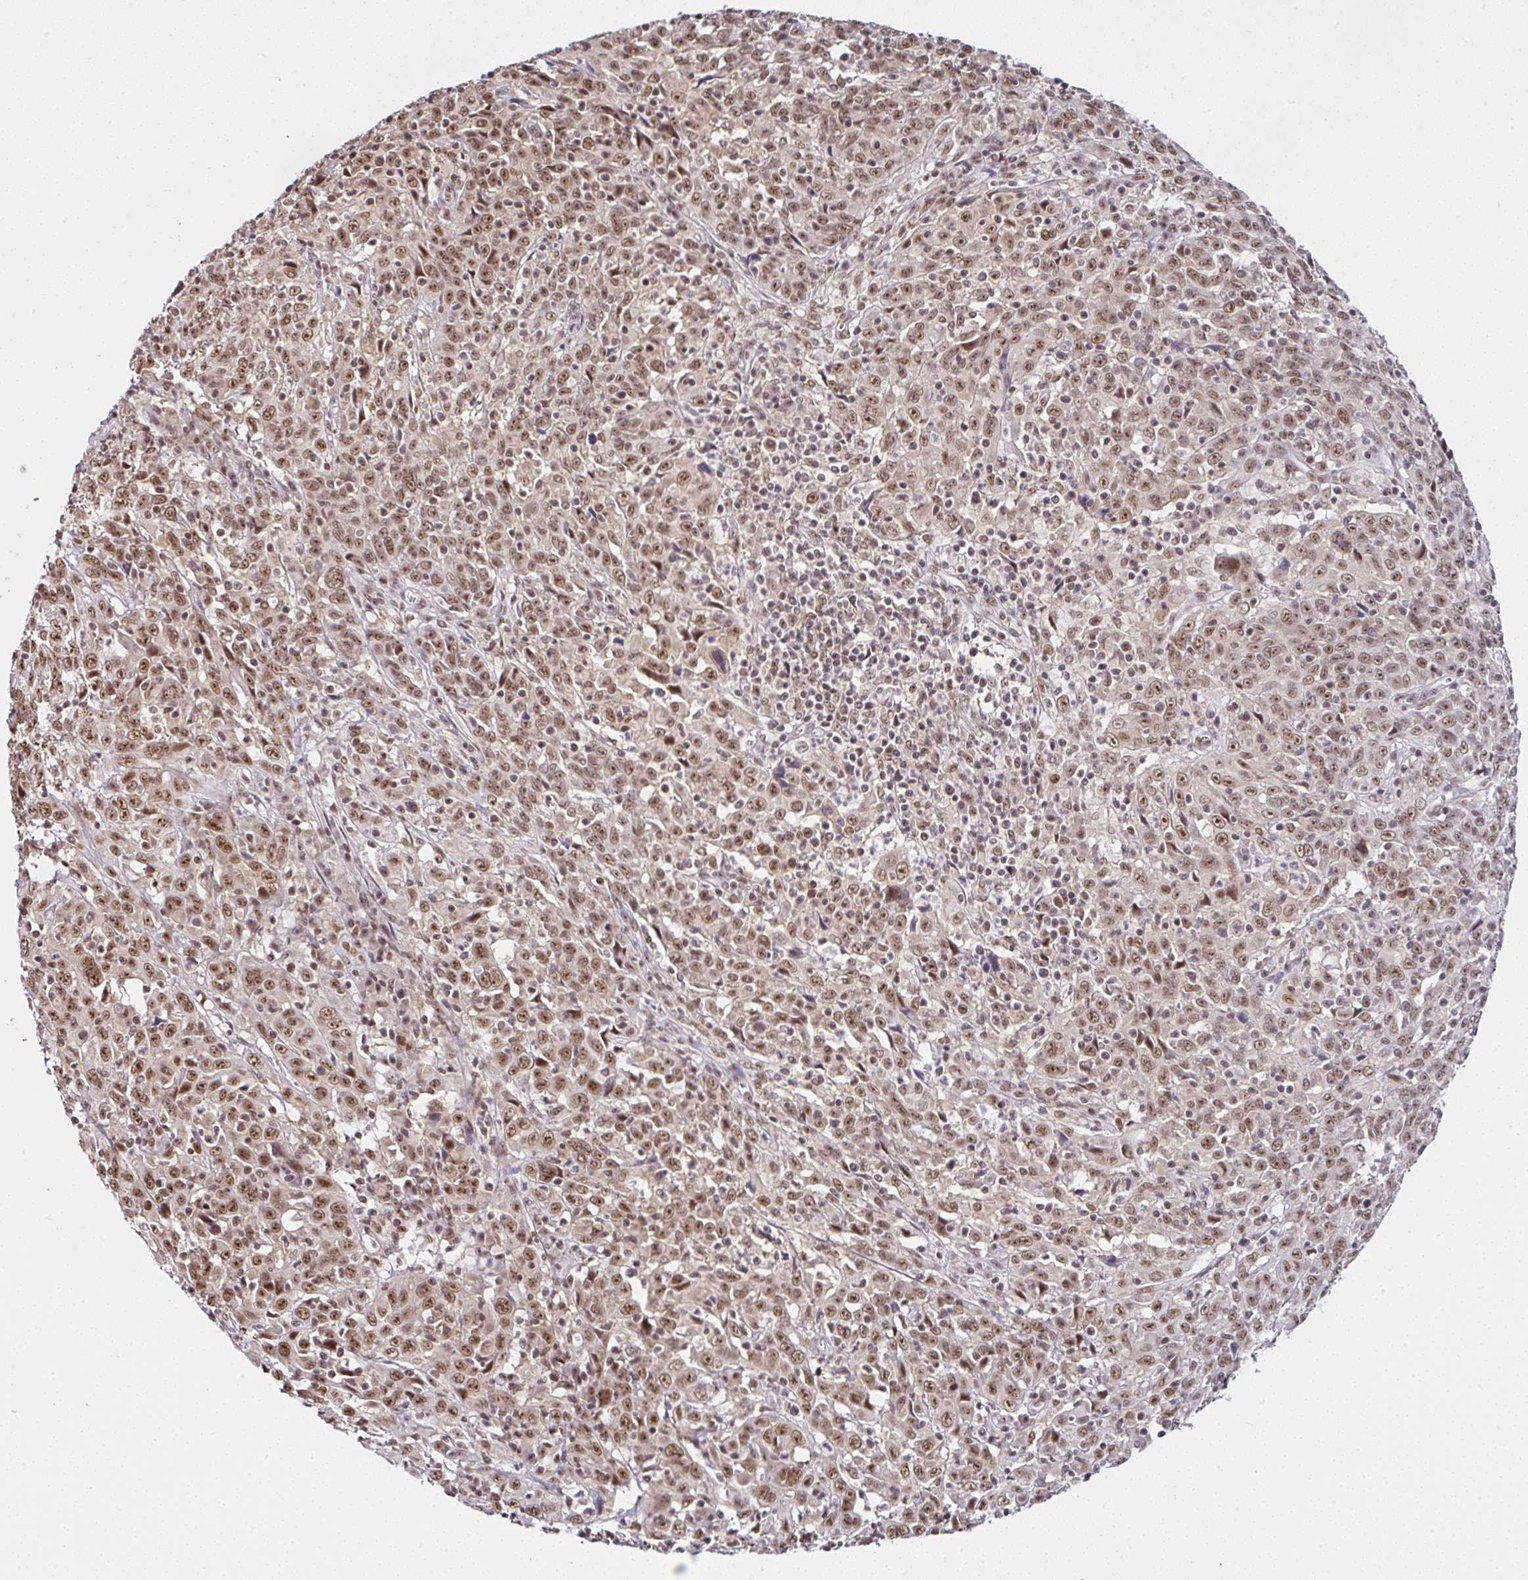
{"staining": {"intensity": "moderate", "quantity": ">75%", "location": "nuclear"}, "tissue": "cervical cancer", "cell_type": "Tumor cells", "image_type": "cancer", "snomed": [{"axis": "morphology", "description": "Squamous cell carcinoma, NOS"}, {"axis": "topography", "description": "Cervix"}], "caption": "This is a photomicrograph of immunohistochemistry (IHC) staining of cervical cancer, which shows moderate staining in the nuclear of tumor cells.", "gene": "PTPN2", "patient": {"sex": "female", "age": 46}}